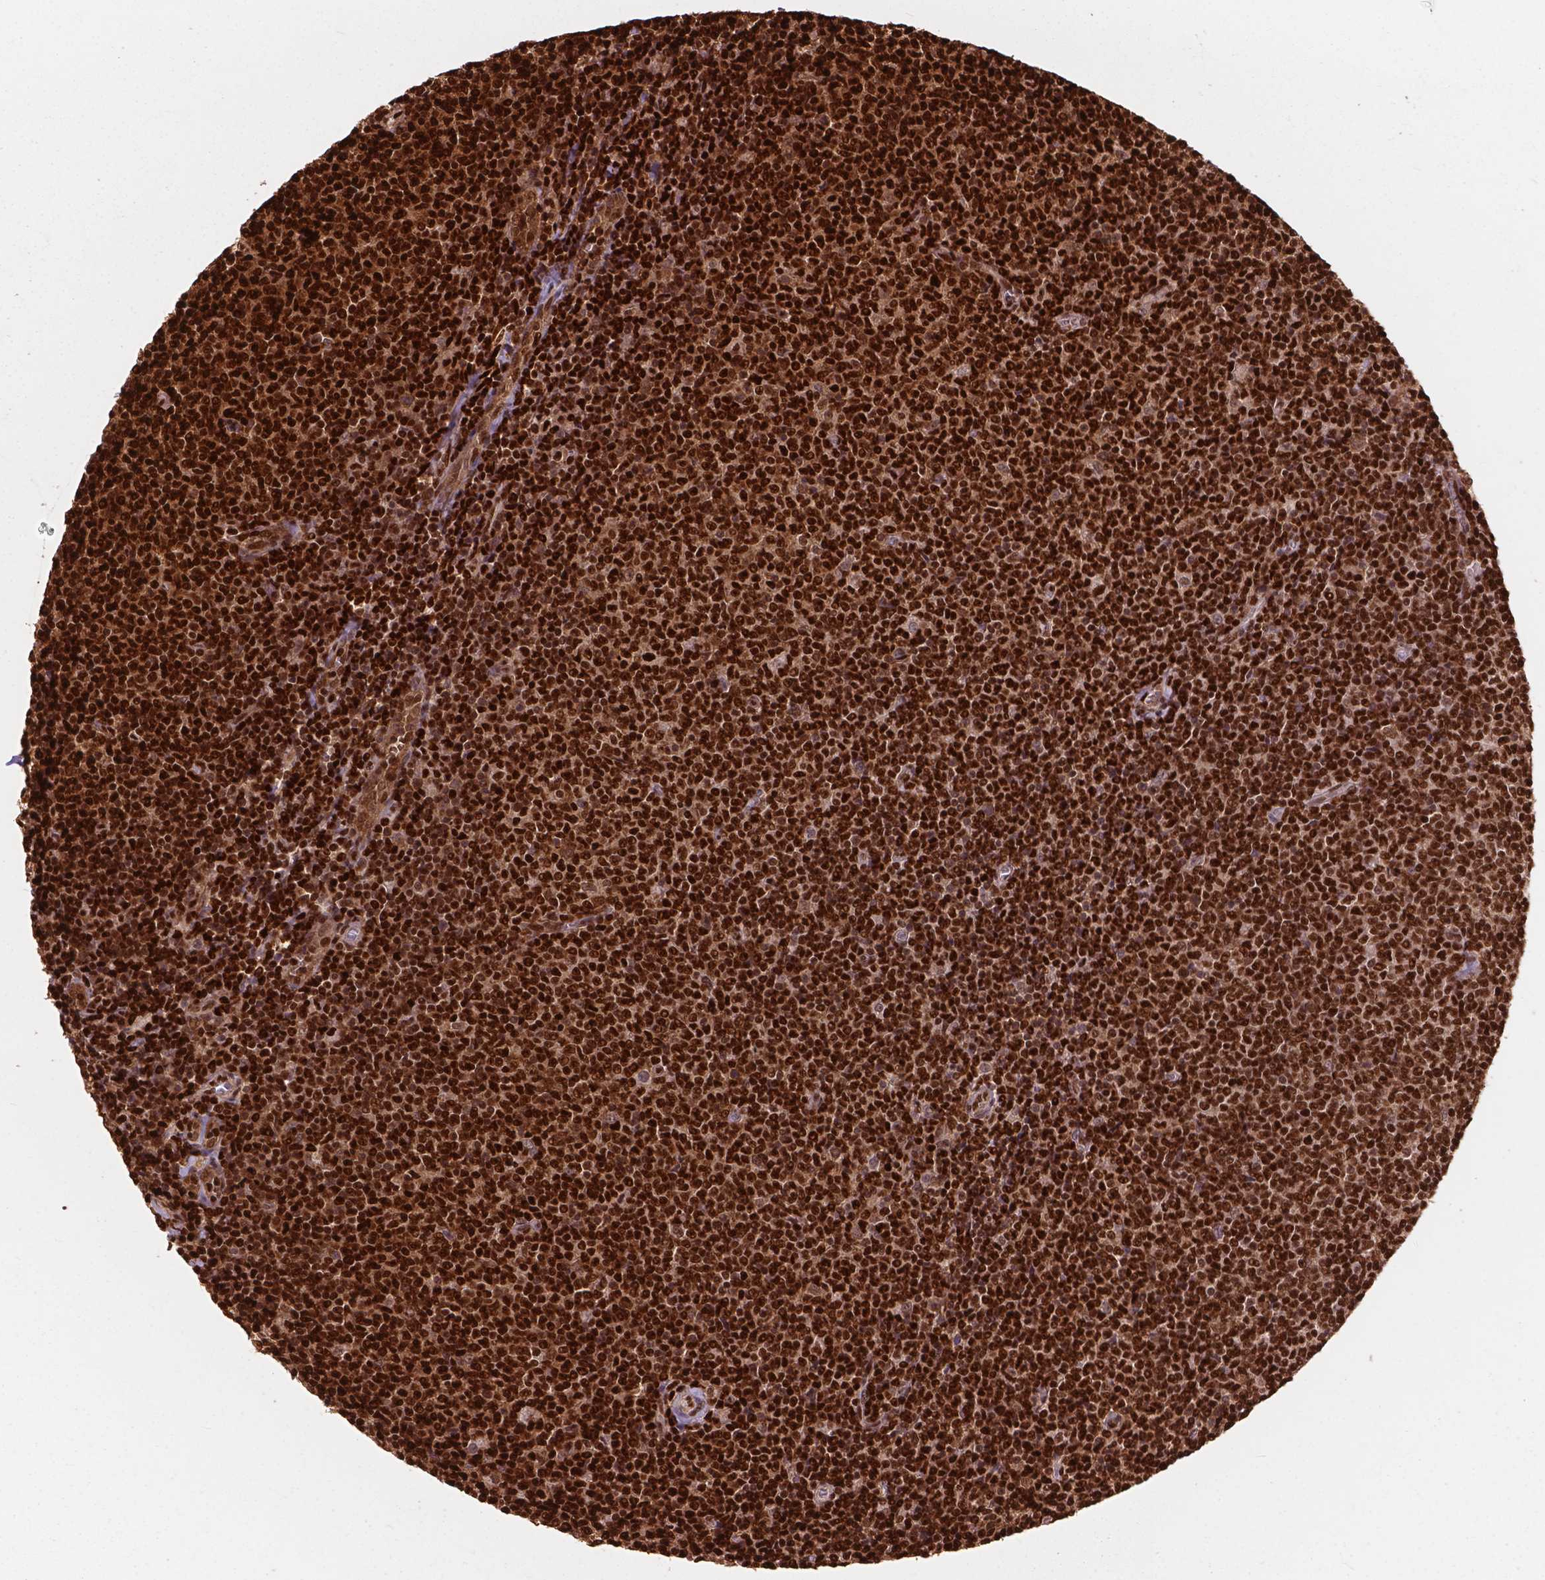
{"staining": {"intensity": "strong", "quantity": ">75%", "location": "nuclear"}, "tissue": "lymphoma", "cell_type": "Tumor cells", "image_type": "cancer", "snomed": [{"axis": "morphology", "description": "Malignant lymphoma, non-Hodgkin's type, Low grade"}, {"axis": "topography", "description": "Lymph node"}], "caption": "Strong nuclear expression for a protein is seen in about >75% of tumor cells of lymphoma using IHC.", "gene": "ANP32B", "patient": {"sex": "male", "age": 52}}